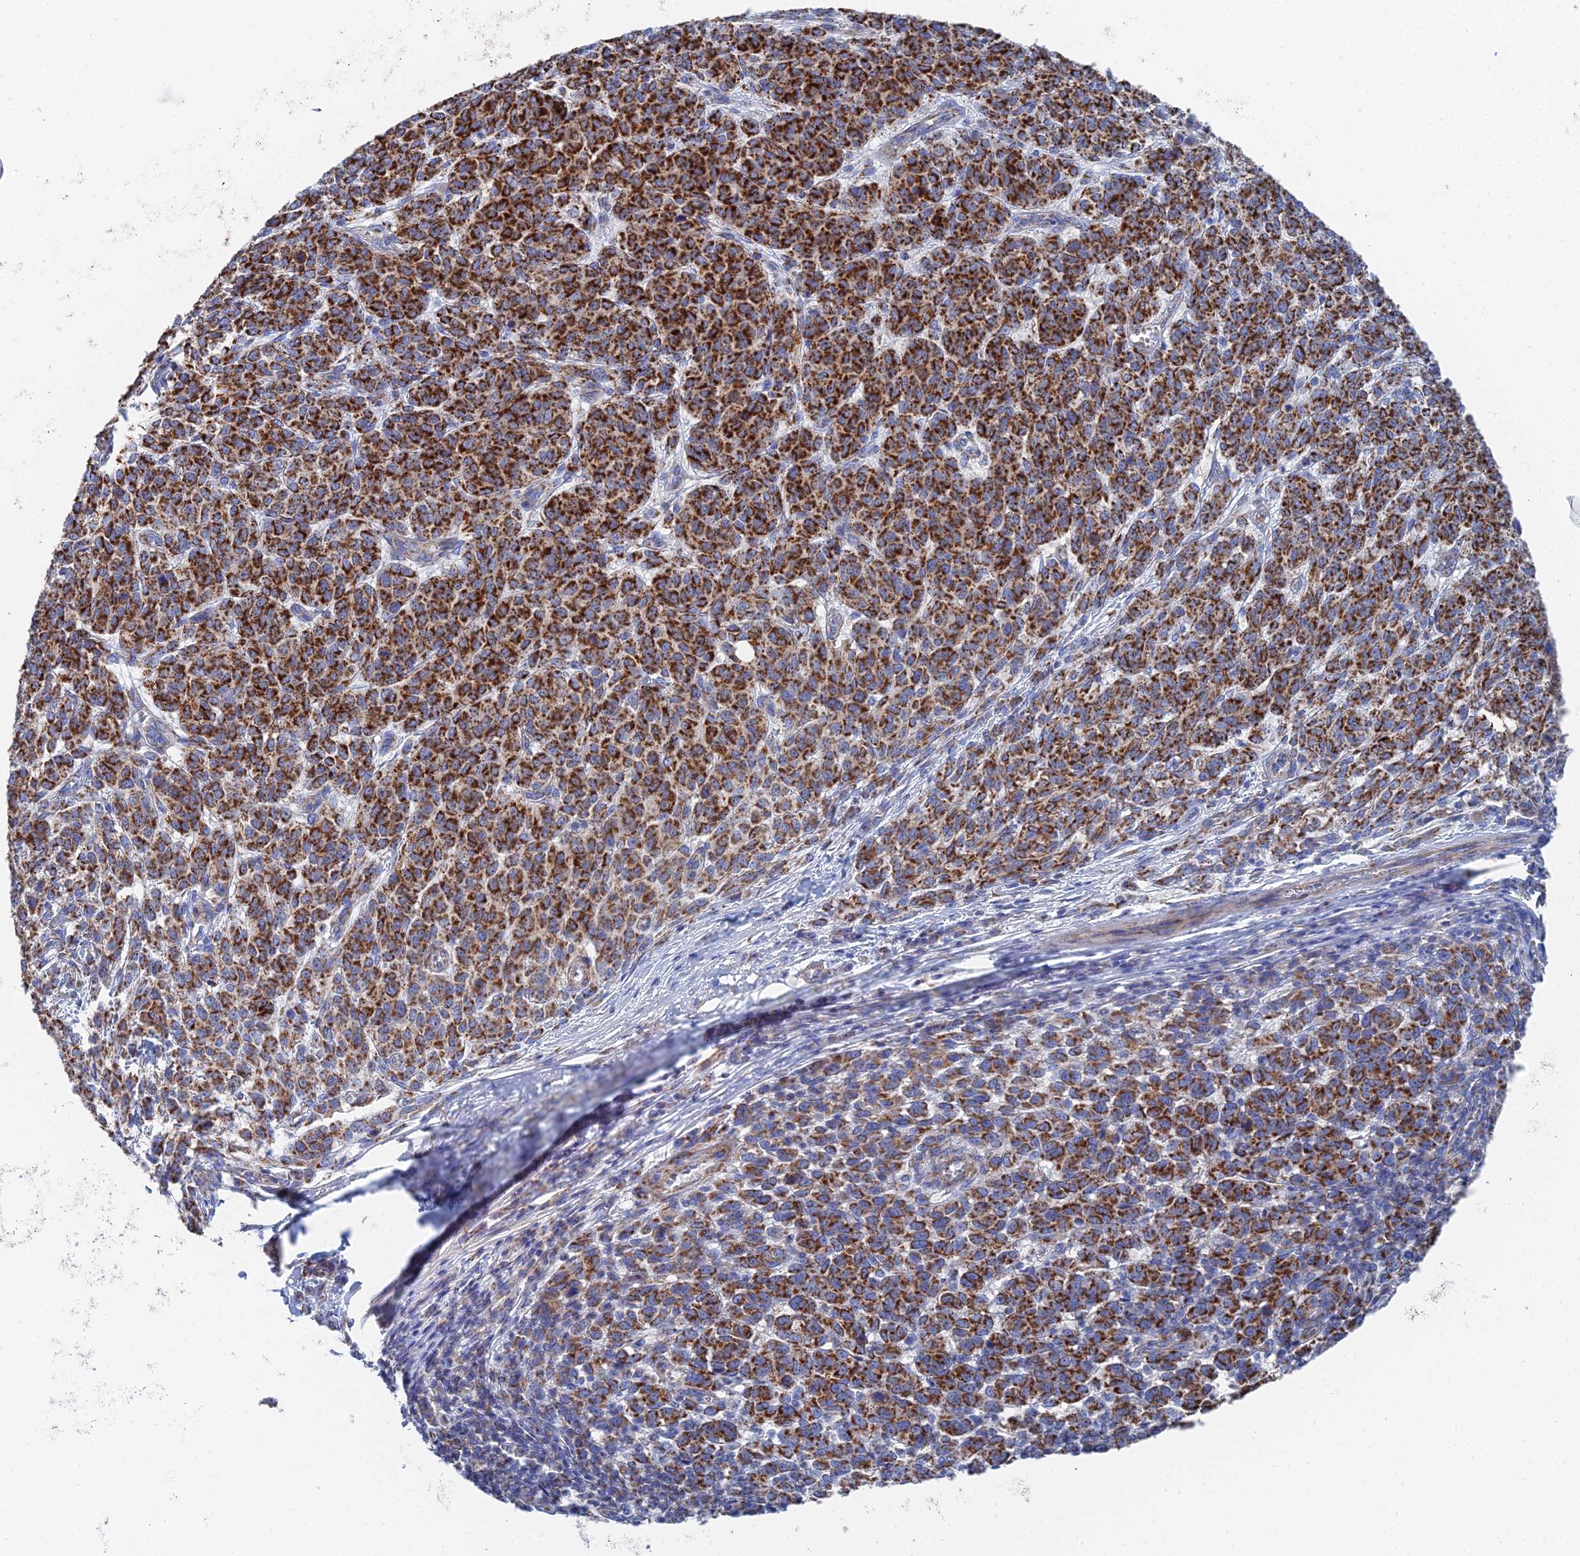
{"staining": {"intensity": "strong", "quantity": ">75%", "location": "cytoplasmic/membranous"}, "tissue": "melanoma", "cell_type": "Tumor cells", "image_type": "cancer", "snomed": [{"axis": "morphology", "description": "Malignant melanoma, NOS"}, {"axis": "topography", "description": "Skin"}], "caption": "Malignant melanoma stained with DAB immunohistochemistry (IHC) reveals high levels of strong cytoplasmic/membranous positivity in about >75% of tumor cells.", "gene": "IFT80", "patient": {"sex": "male", "age": 49}}